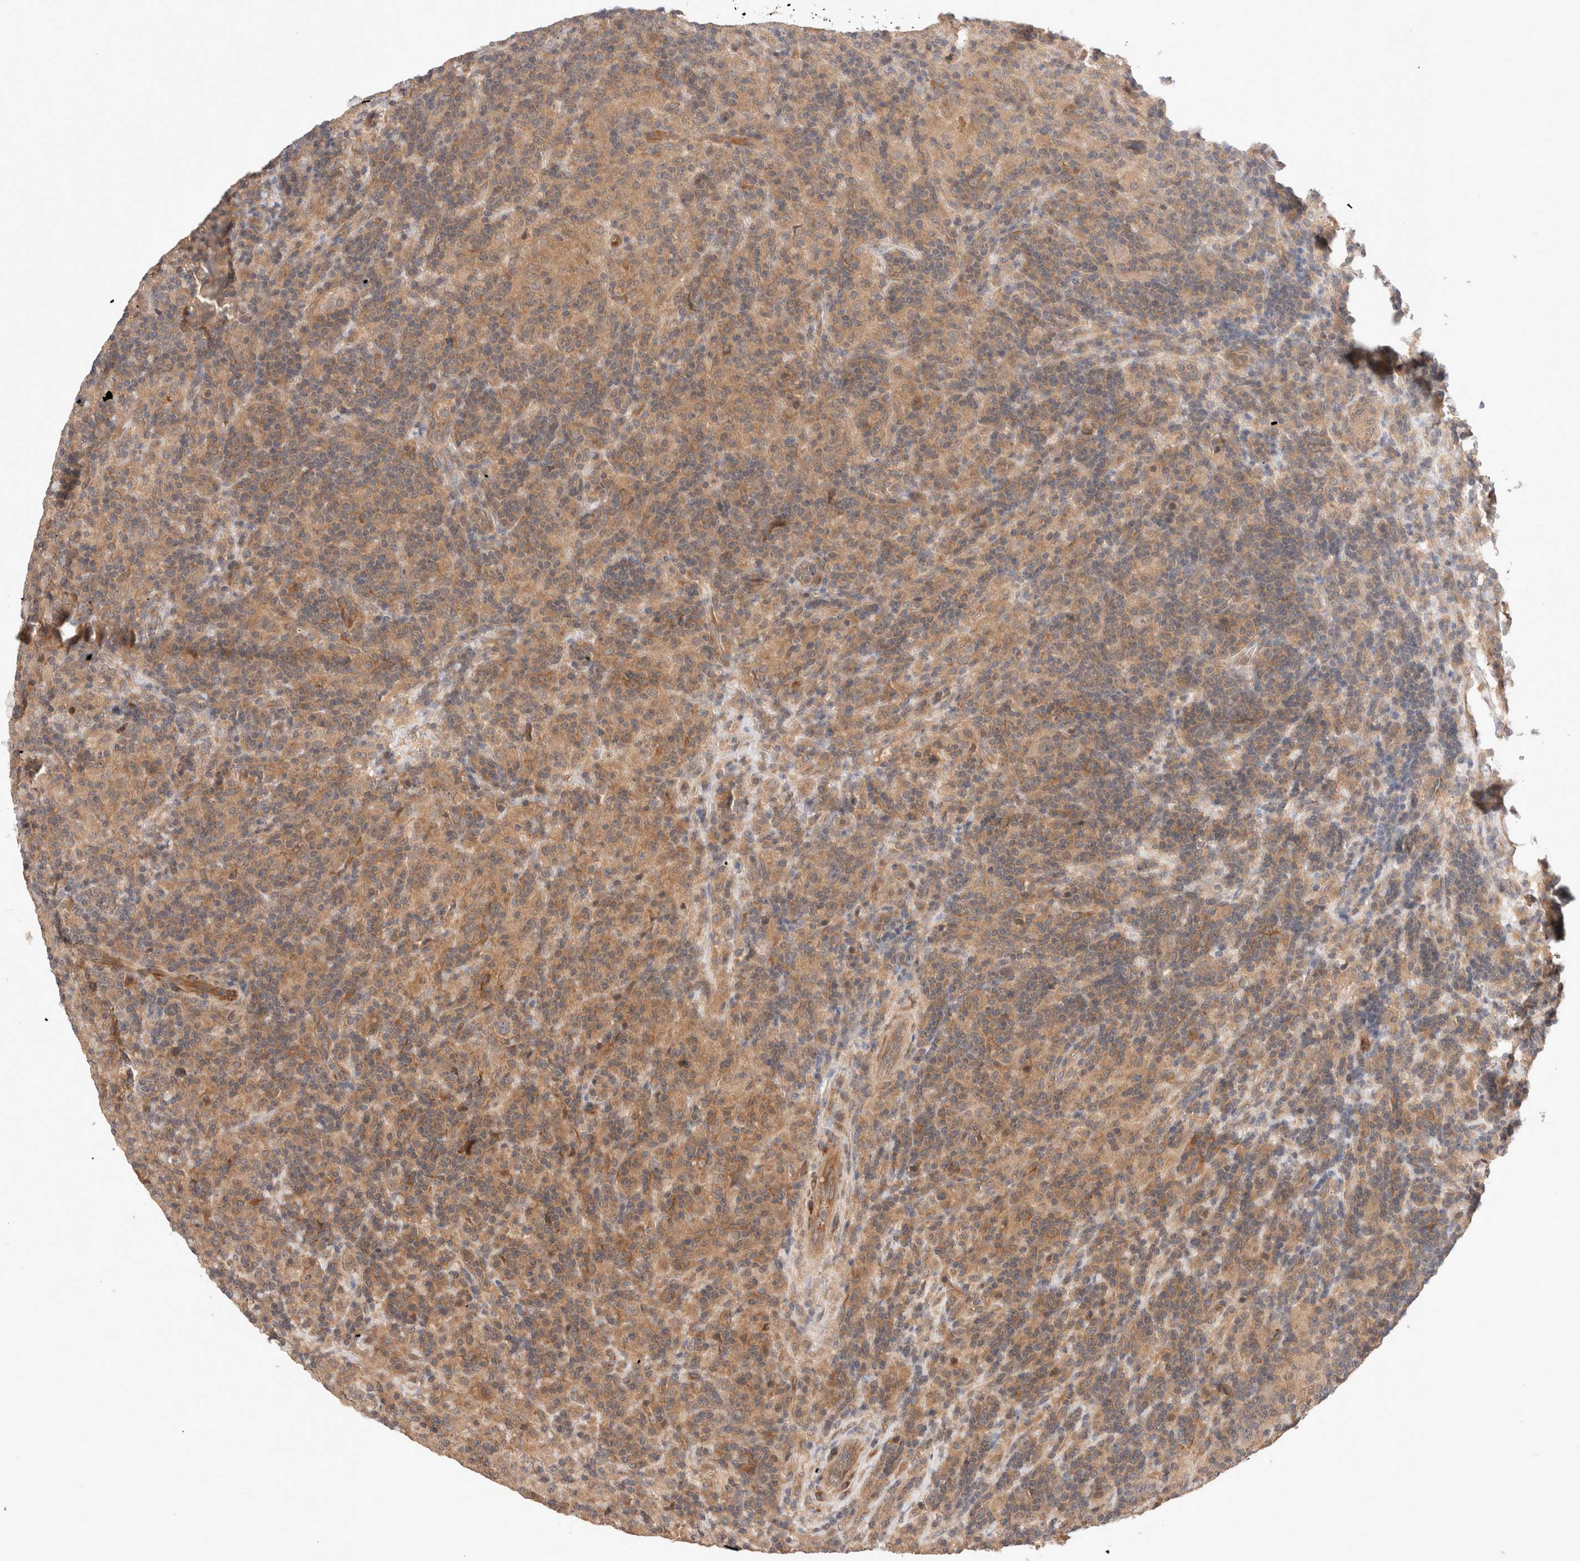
{"staining": {"intensity": "weak", "quantity": ">75%", "location": "cytoplasmic/membranous"}, "tissue": "lymphoma", "cell_type": "Tumor cells", "image_type": "cancer", "snomed": [{"axis": "morphology", "description": "Hodgkin's disease, NOS"}, {"axis": "topography", "description": "Lymph node"}], "caption": "Brown immunohistochemical staining in human lymphoma shows weak cytoplasmic/membranous expression in about >75% of tumor cells.", "gene": "KLHL20", "patient": {"sex": "male", "age": 70}}